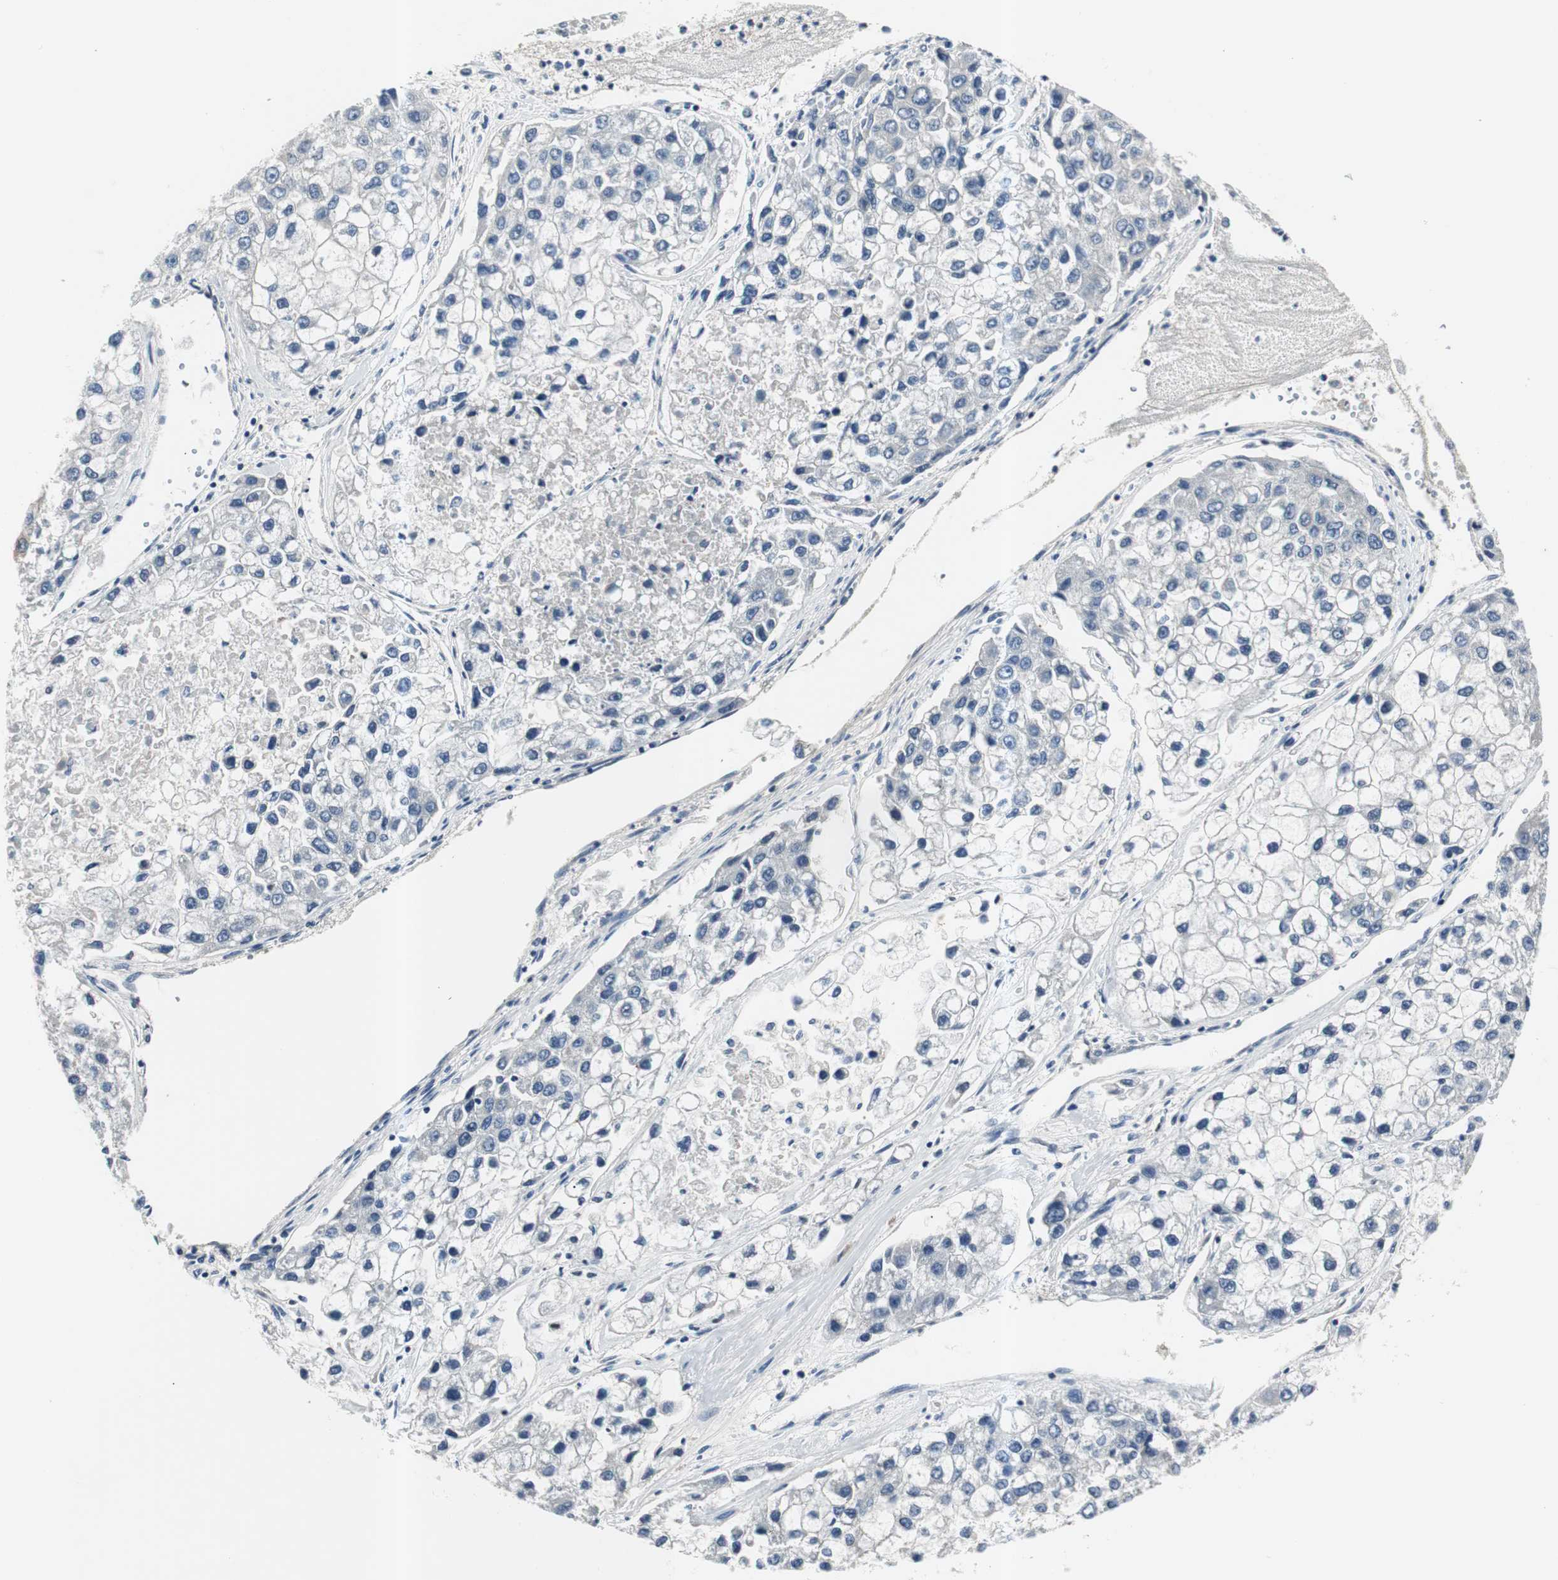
{"staining": {"intensity": "negative", "quantity": "none", "location": "none"}, "tissue": "liver cancer", "cell_type": "Tumor cells", "image_type": "cancer", "snomed": [{"axis": "morphology", "description": "Carcinoma, Hepatocellular, NOS"}, {"axis": "topography", "description": "Liver"}], "caption": "IHC micrograph of liver cancer stained for a protein (brown), which demonstrates no positivity in tumor cells. (DAB immunohistochemistry (IHC) visualized using brightfield microscopy, high magnification).", "gene": "SMAD1", "patient": {"sex": "female", "age": 66}}